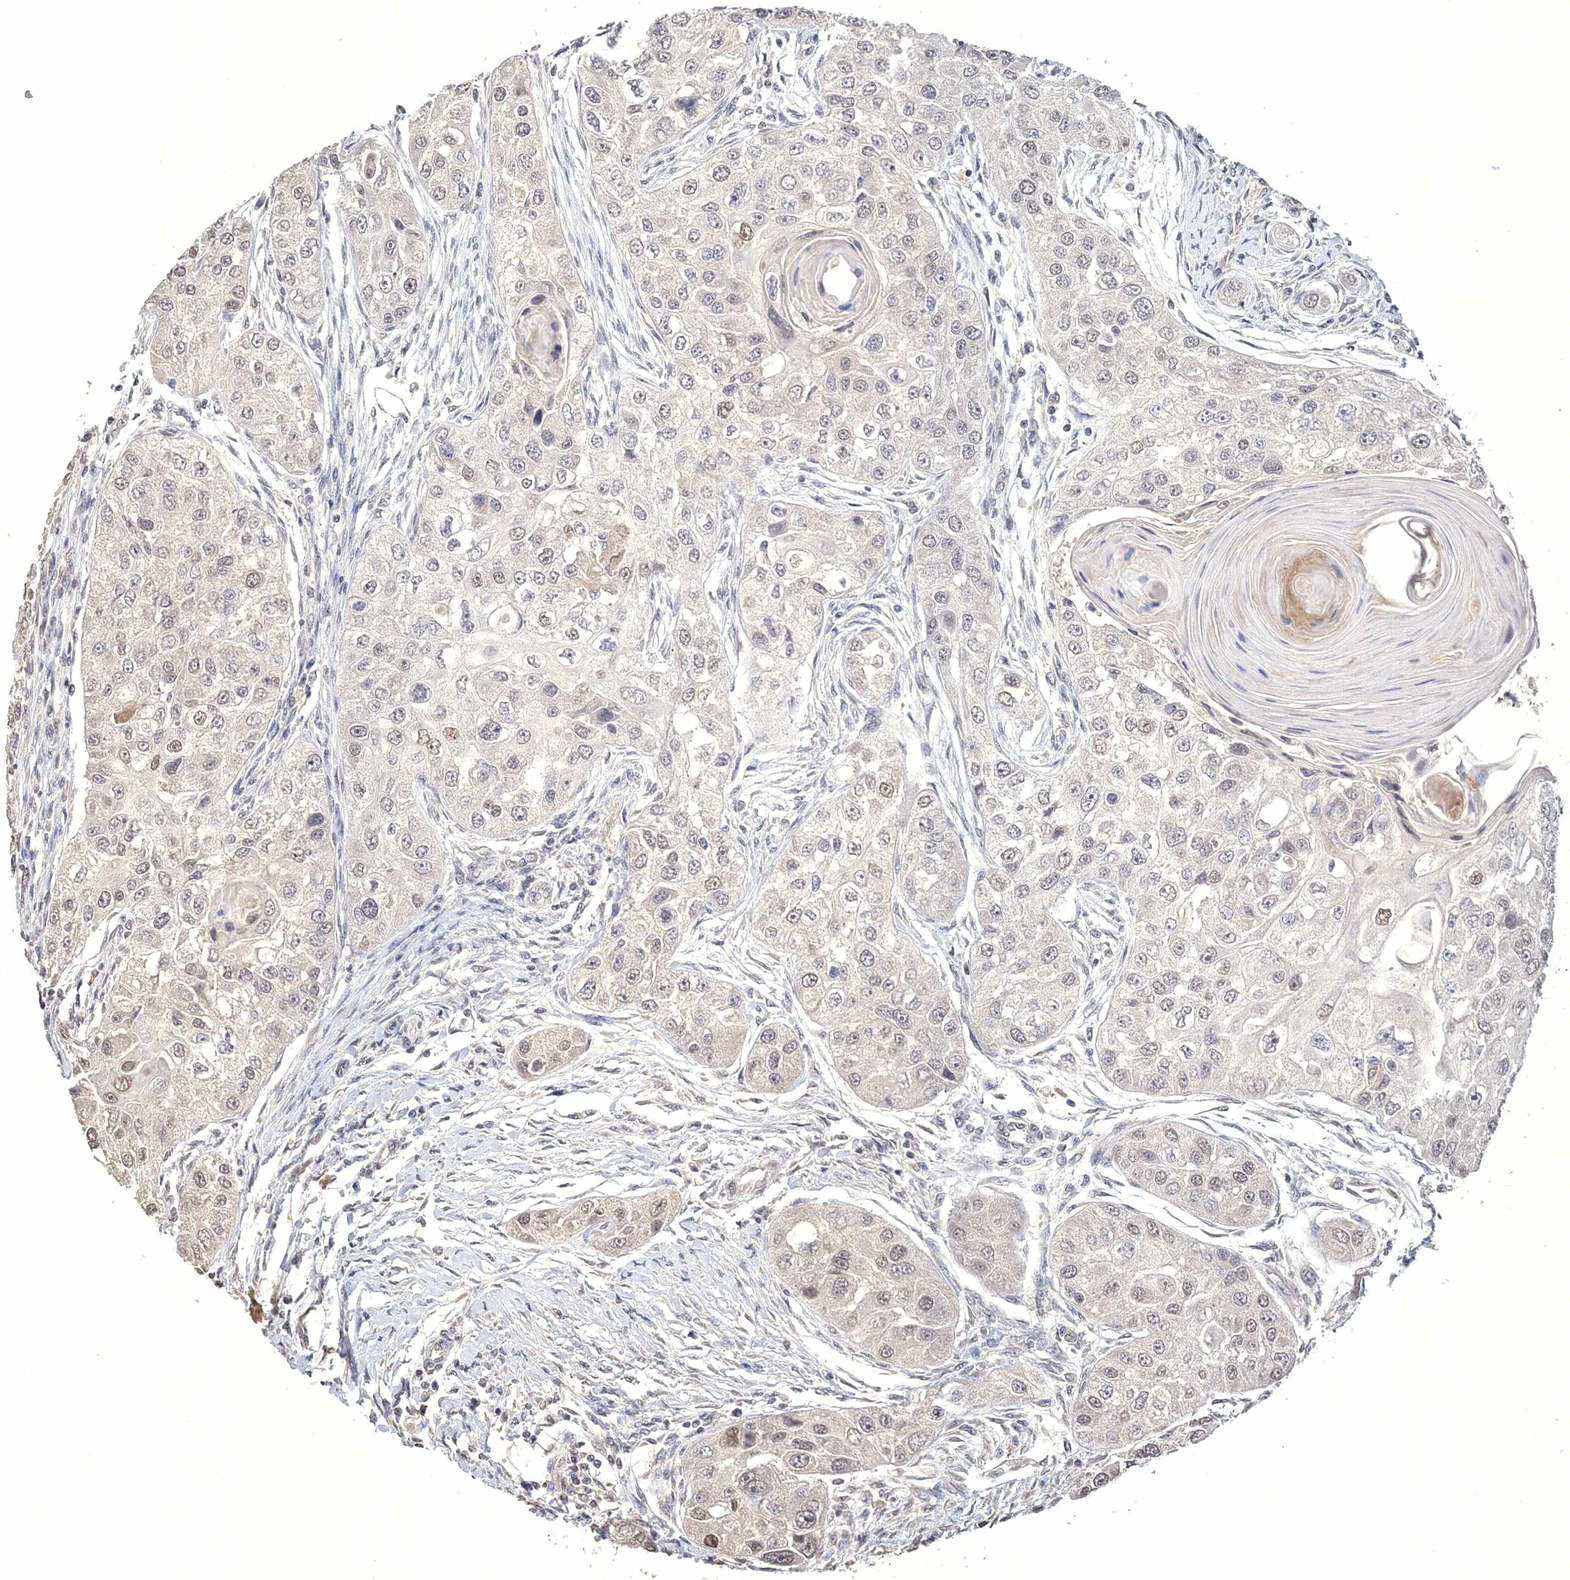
{"staining": {"intensity": "weak", "quantity": "25%-75%", "location": "nuclear"}, "tissue": "head and neck cancer", "cell_type": "Tumor cells", "image_type": "cancer", "snomed": [{"axis": "morphology", "description": "Normal tissue, NOS"}, {"axis": "morphology", "description": "Squamous cell carcinoma, NOS"}, {"axis": "topography", "description": "Skeletal muscle"}, {"axis": "topography", "description": "Head-Neck"}], "caption": "Immunohistochemistry (DAB) staining of human head and neck cancer (squamous cell carcinoma) shows weak nuclear protein staining in about 25%-75% of tumor cells. Using DAB (brown) and hematoxylin (blue) stains, captured at high magnification using brightfield microscopy.", "gene": "GPN1", "patient": {"sex": "male", "age": 51}}